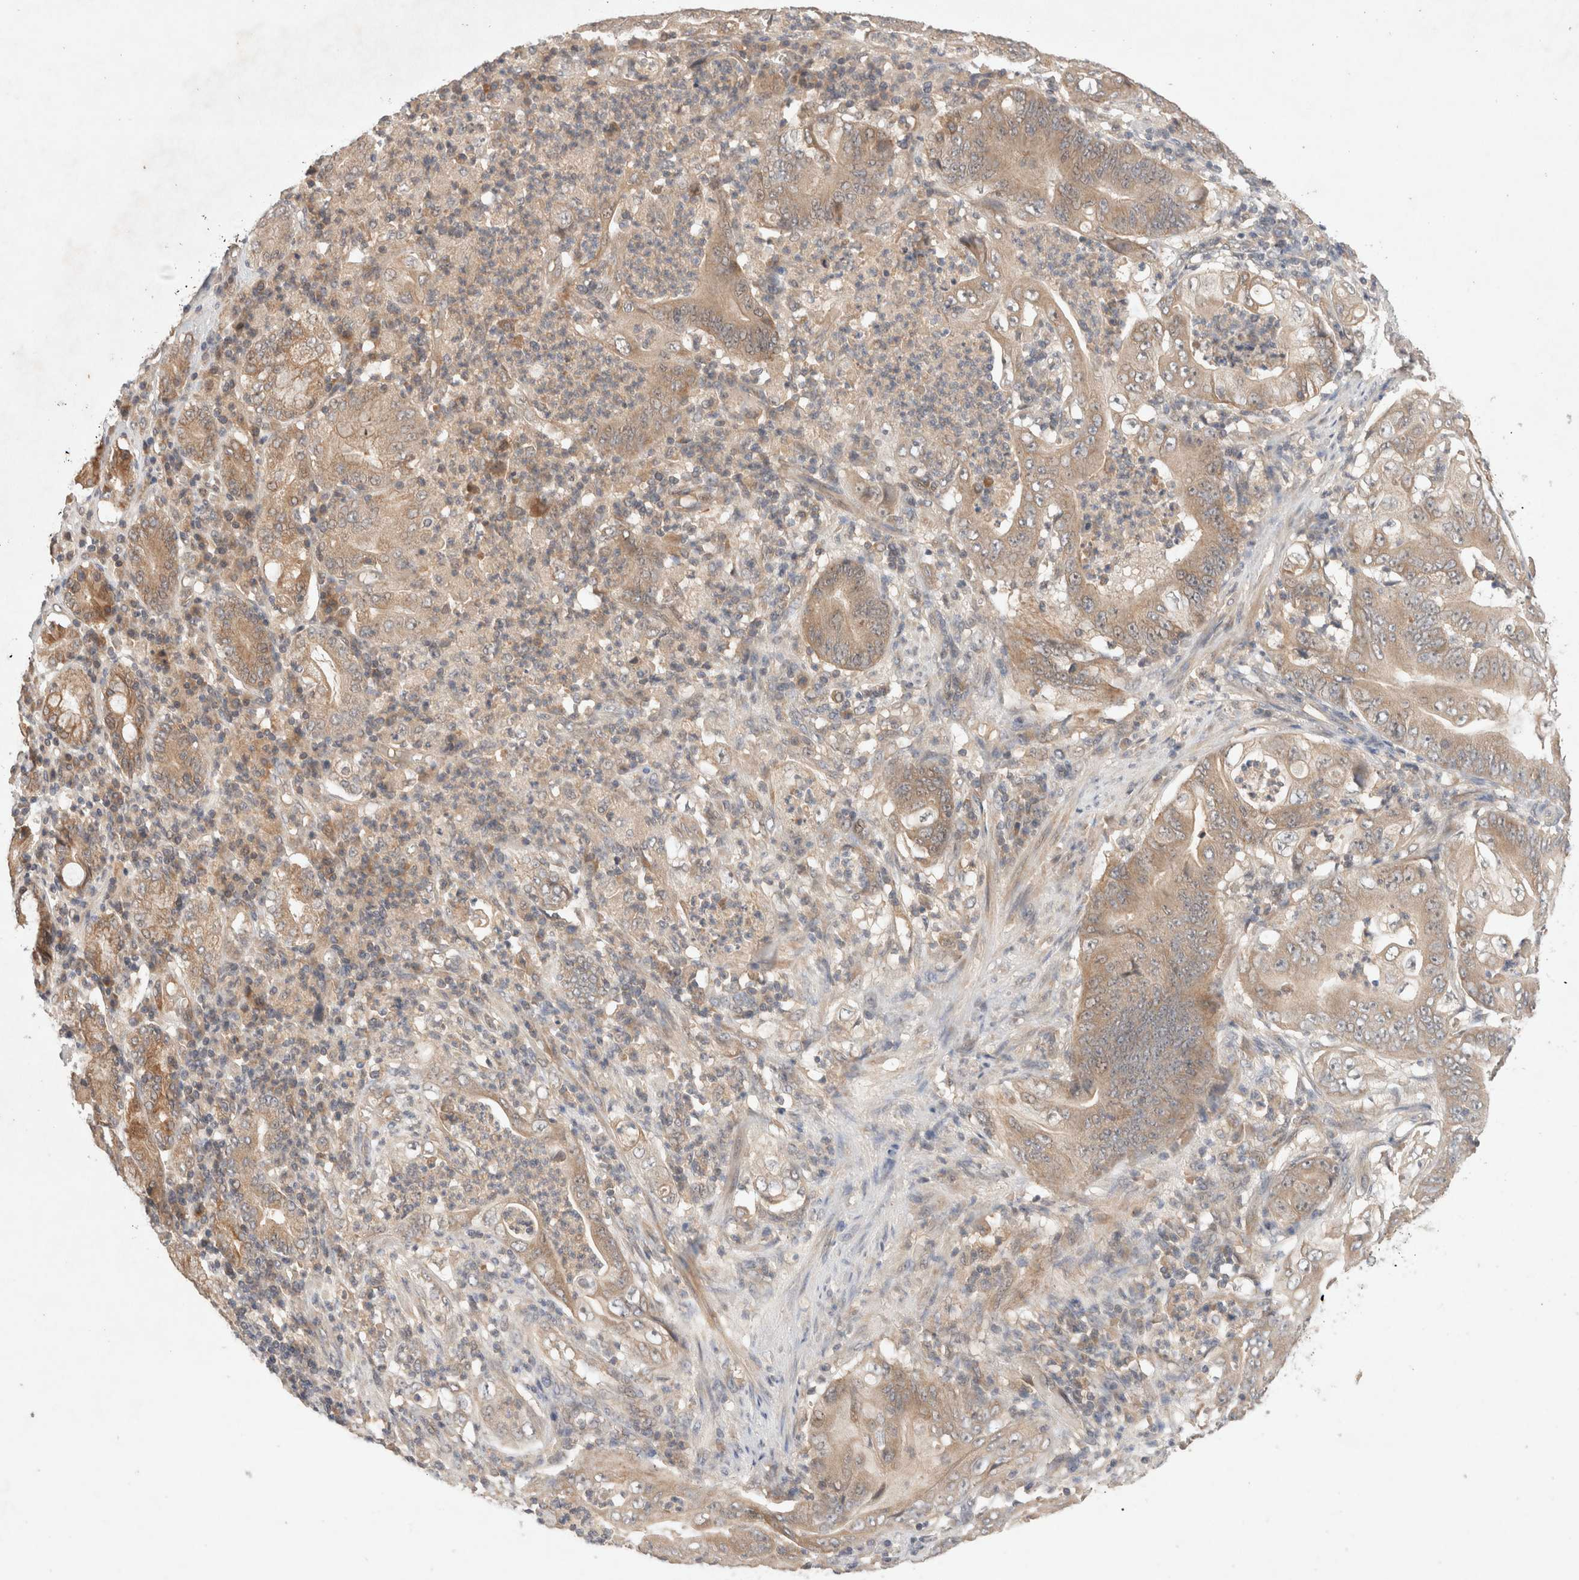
{"staining": {"intensity": "moderate", "quantity": ">75%", "location": "cytoplasmic/membranous"}, "tissue": "stomach cancer", "cell_type": "Tumor cells", "image_type": "cancer", "snomed": [{"axis": "morphology", "description": "Adenocarcinoma, NOS"}, {"axis": "topography", "description": "Stomach"}], "caption": "Immunohistochemical staining of stomach cancer exhibits medium levels of moderate cytoplasmic/membranous protein staining in approximately >75% of tumor cells. (DAB IHC, brown staining for protein, blue staining for nuclei).", "gene": "KLHL20", "patient": {"sex": "female", "age": 73}}